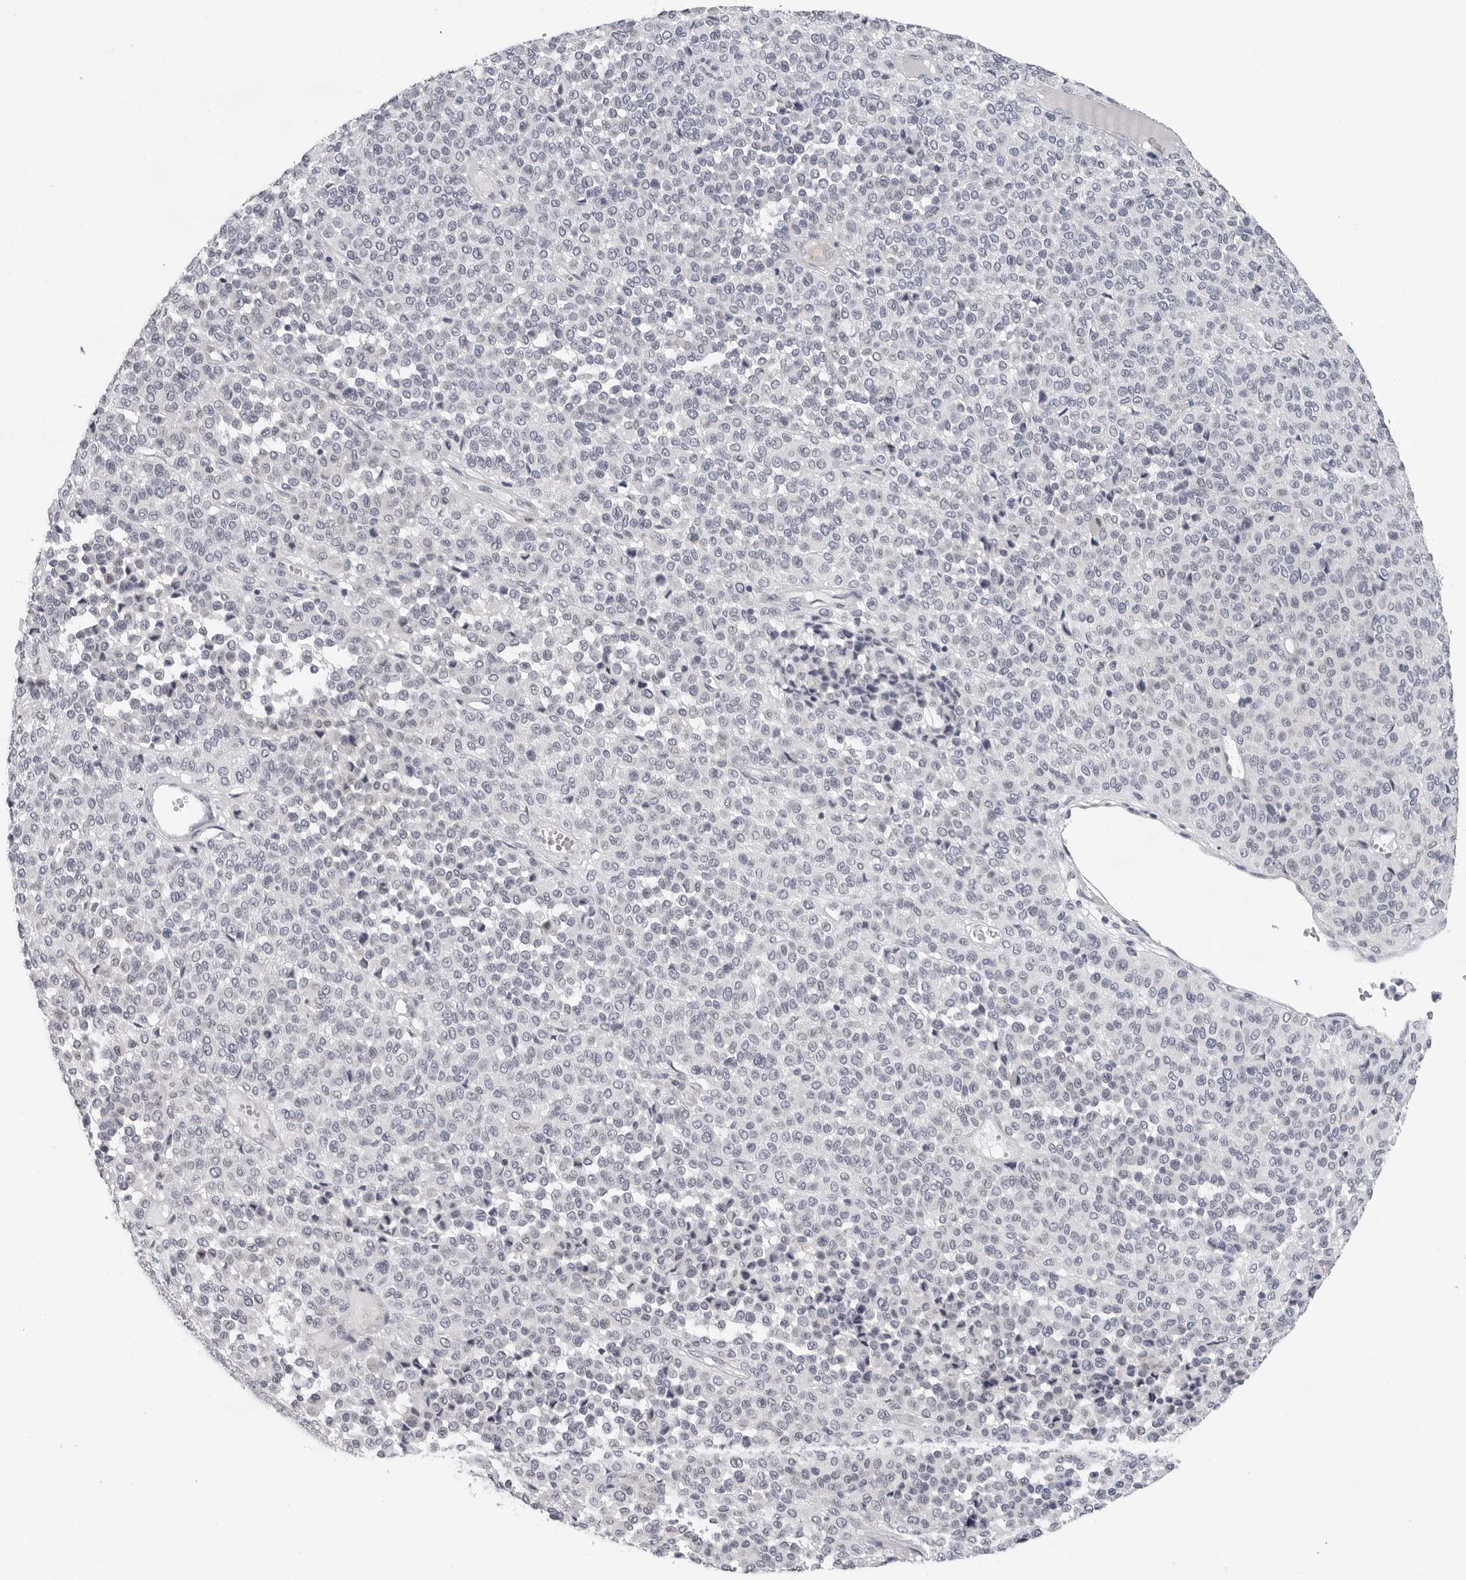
{"staining": {"intensity": "negative", "quantity": "none", "location": "none"}, "tissue": "melanoma", "cell_type": "Tumor cells", "image_type": "cancer", "snomed": [{"axis": "morphology", "description": "Malignant melanoma, Metastatic site"}, {"axis": "topography", "description": "Pancreas"}], "caption": "Human malignant melanoma (metastatic site) stained for a protein using immunohistochemistry shows no staining in tumor cells.", "gene": "CCDC28B", "patient": {"sex": "female", "age": 30}}